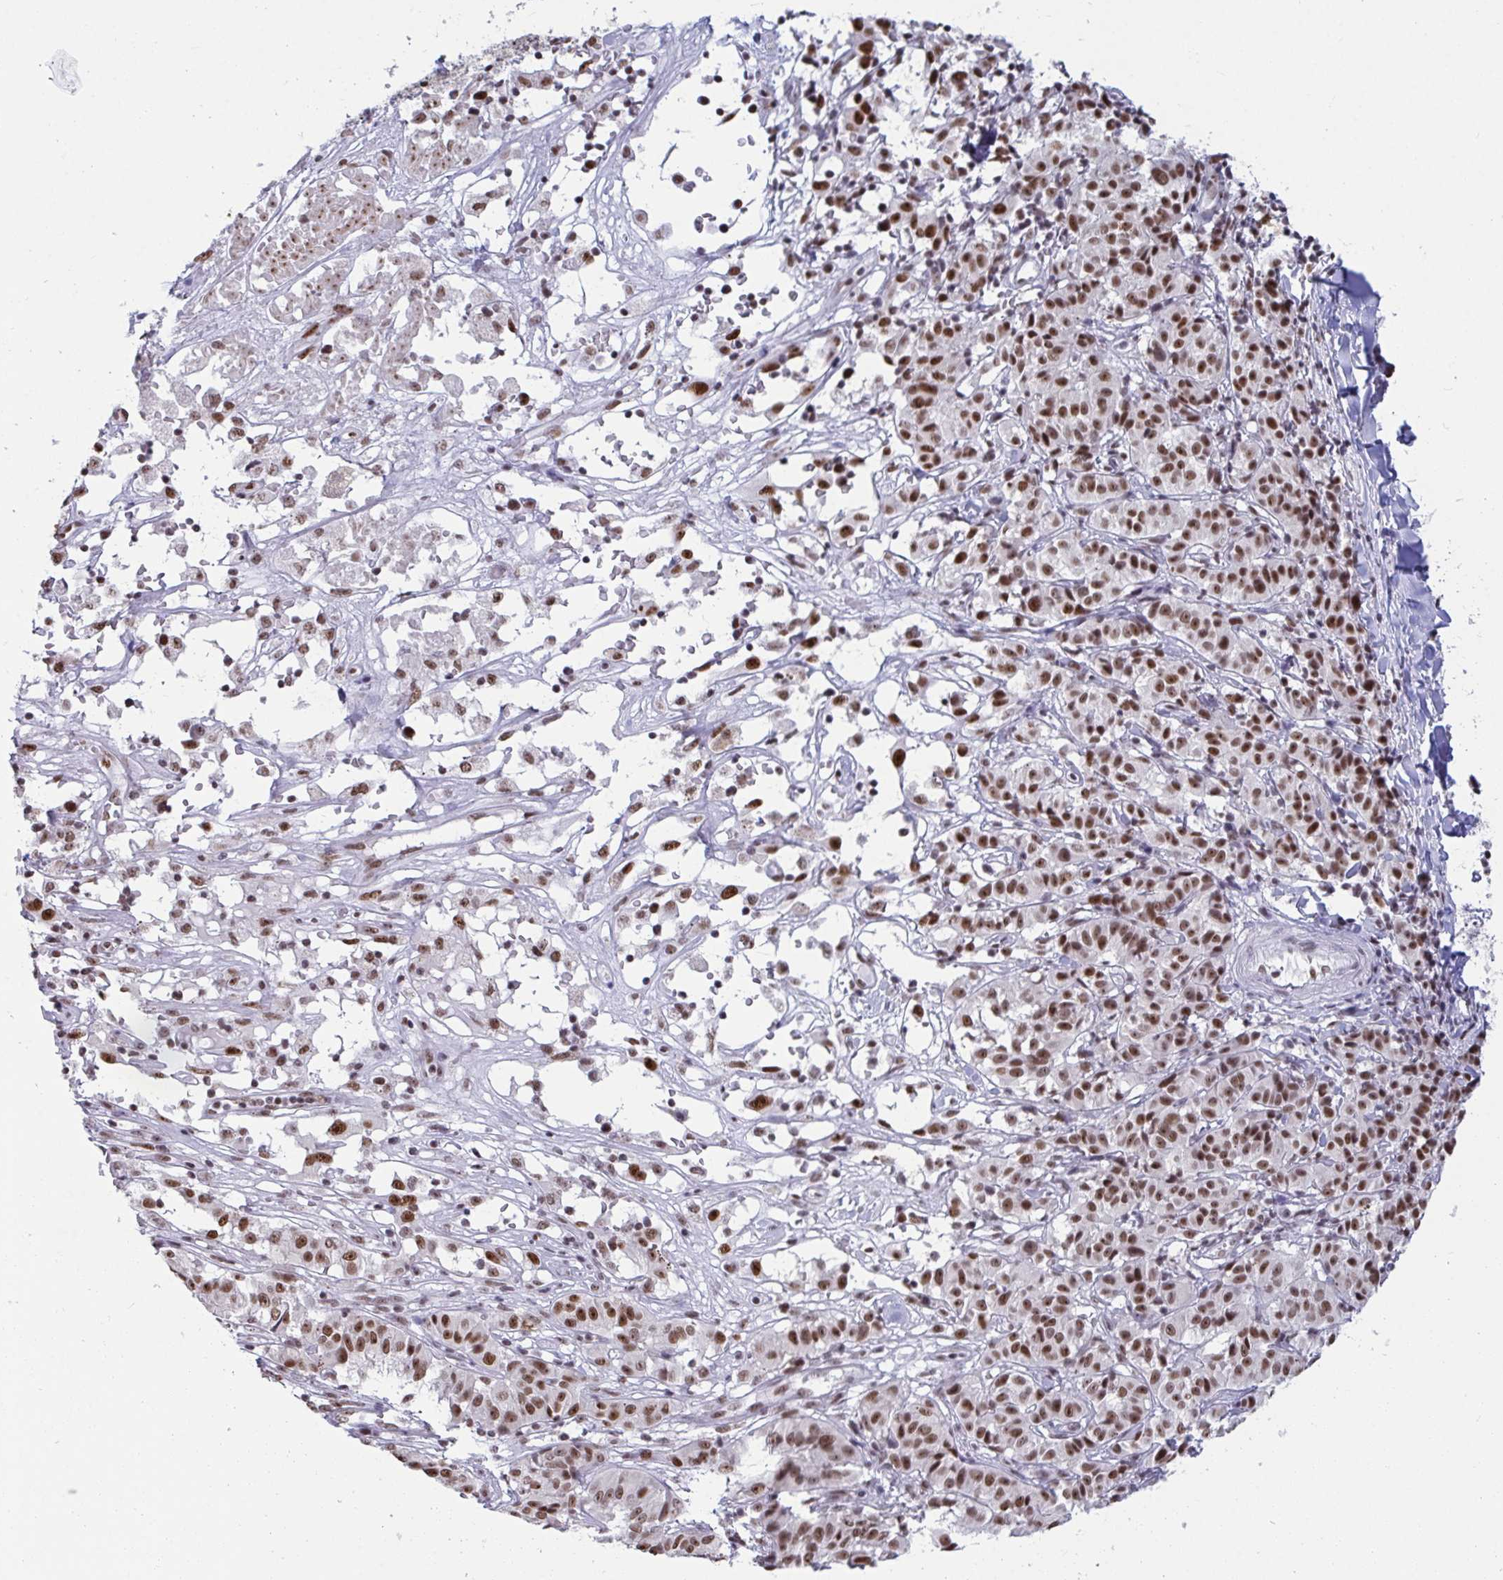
{"staining": {"intensity": "moderate", "quantity": "25%-75%", "location": "nuclear"}, "tissue": "melanoma", "cell_type": "Tumor cells", "image_type": "cancer", "snomed": [{"axis": "morphology", "description": "Malignant melanoma, NOS"}, {"axis": "topography", "description": "Skin"}], "caption": "DAB (3,3'-diaminobenzidine) immunohistochemical staining of malignant melanoma exhibits moderate nuclear protein staining in about 25%-75% of tumor cells. Nuclei are stained in blue.", "gene": "SUPT16H", "patient": {"sex": "female", "age": 72}}